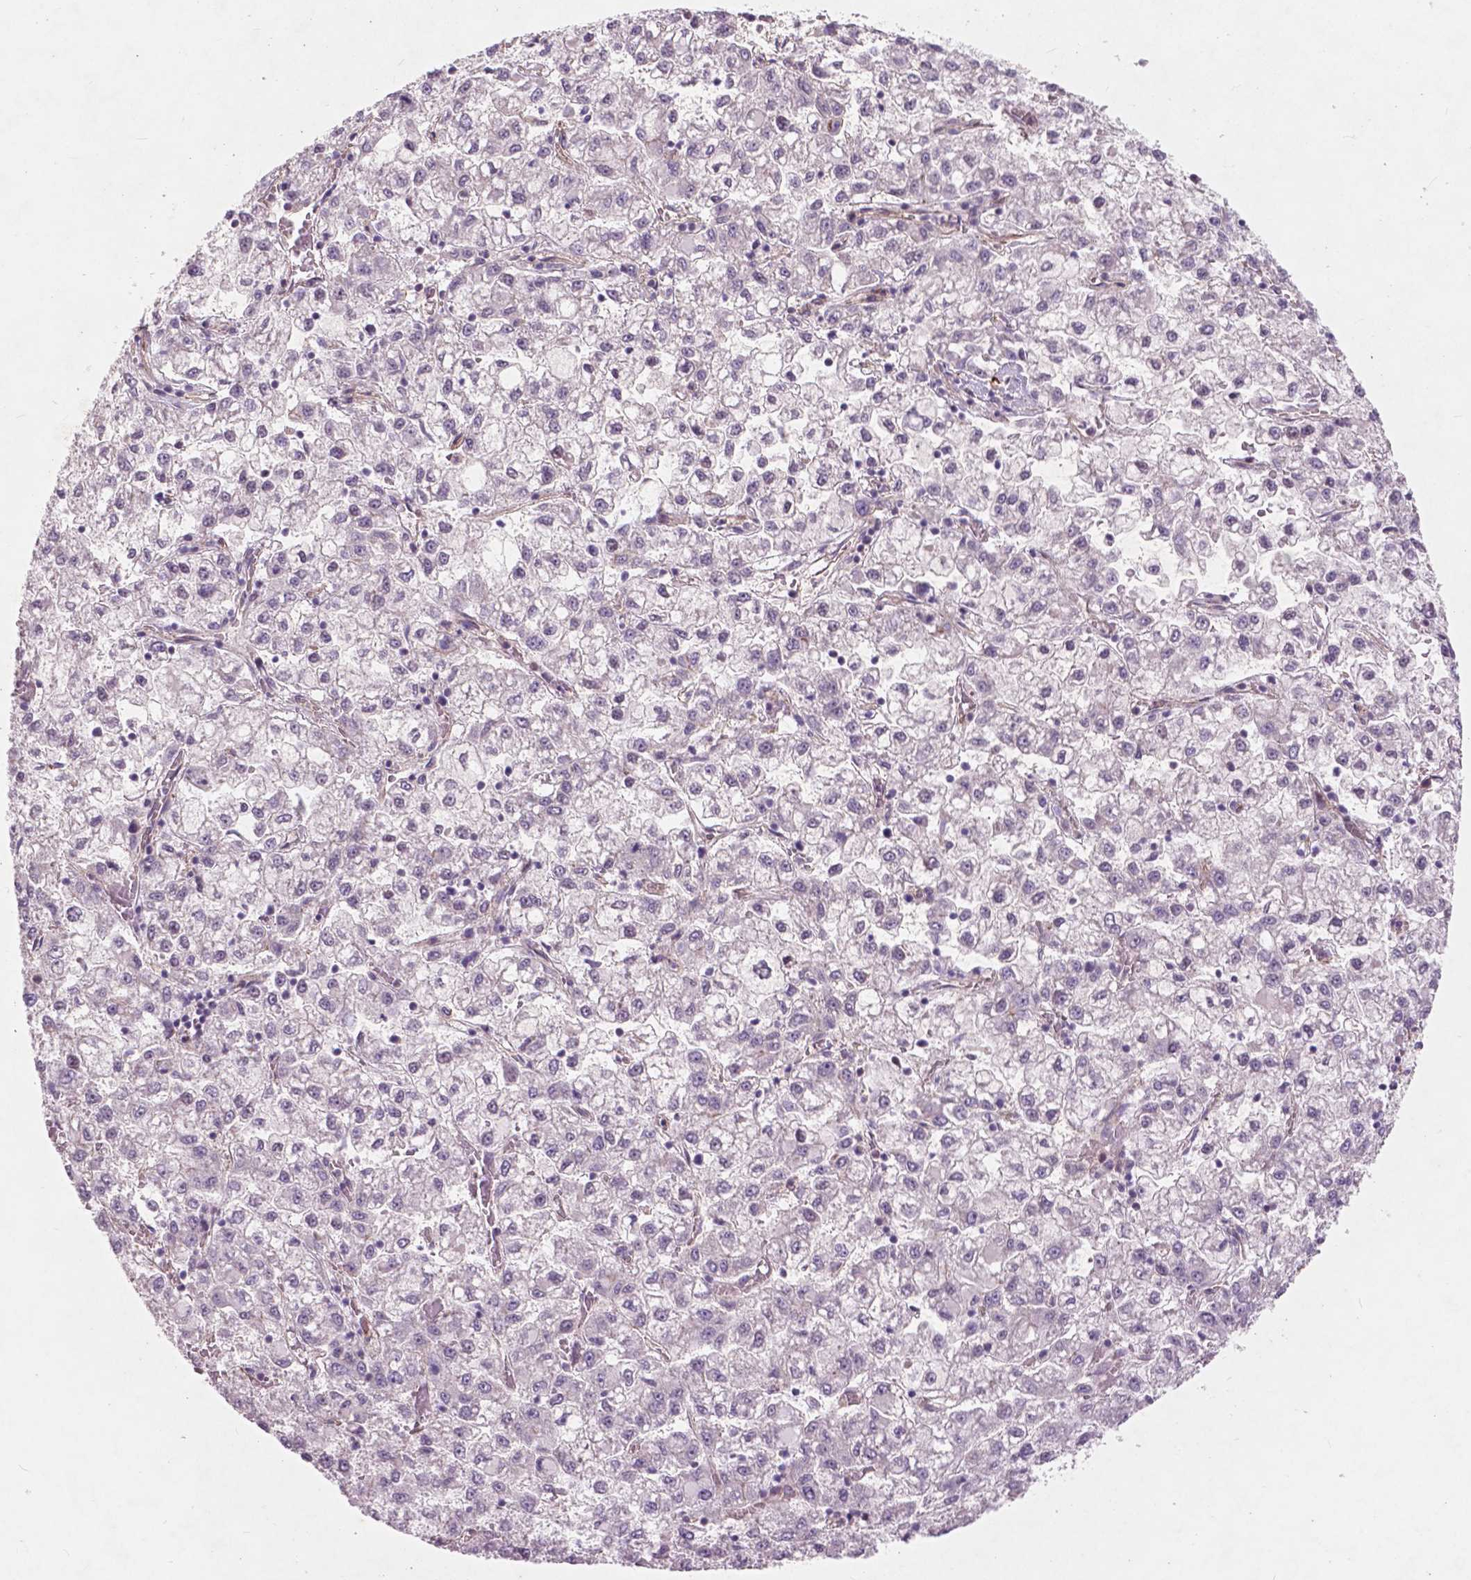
{"staining": {"intensity": "negative", "quantity": "none", "location": "none"}, "tissue": "liver cancer", "cell_type": "Tumor cells", "image_type": "cancer", "snomed": [{"axis": "morphology", "description": "Carcinoma, Hepatocellular, NOS"}, {"axis": "topography", "description": "Liver"}], "caption": "Protein analysis of liver cancer (hepatocellular carcinoma) exhibits no significant positivity in tumor cells.", "gene": "RFPL4B", "patient": {"sex": "male", "age": 40}}